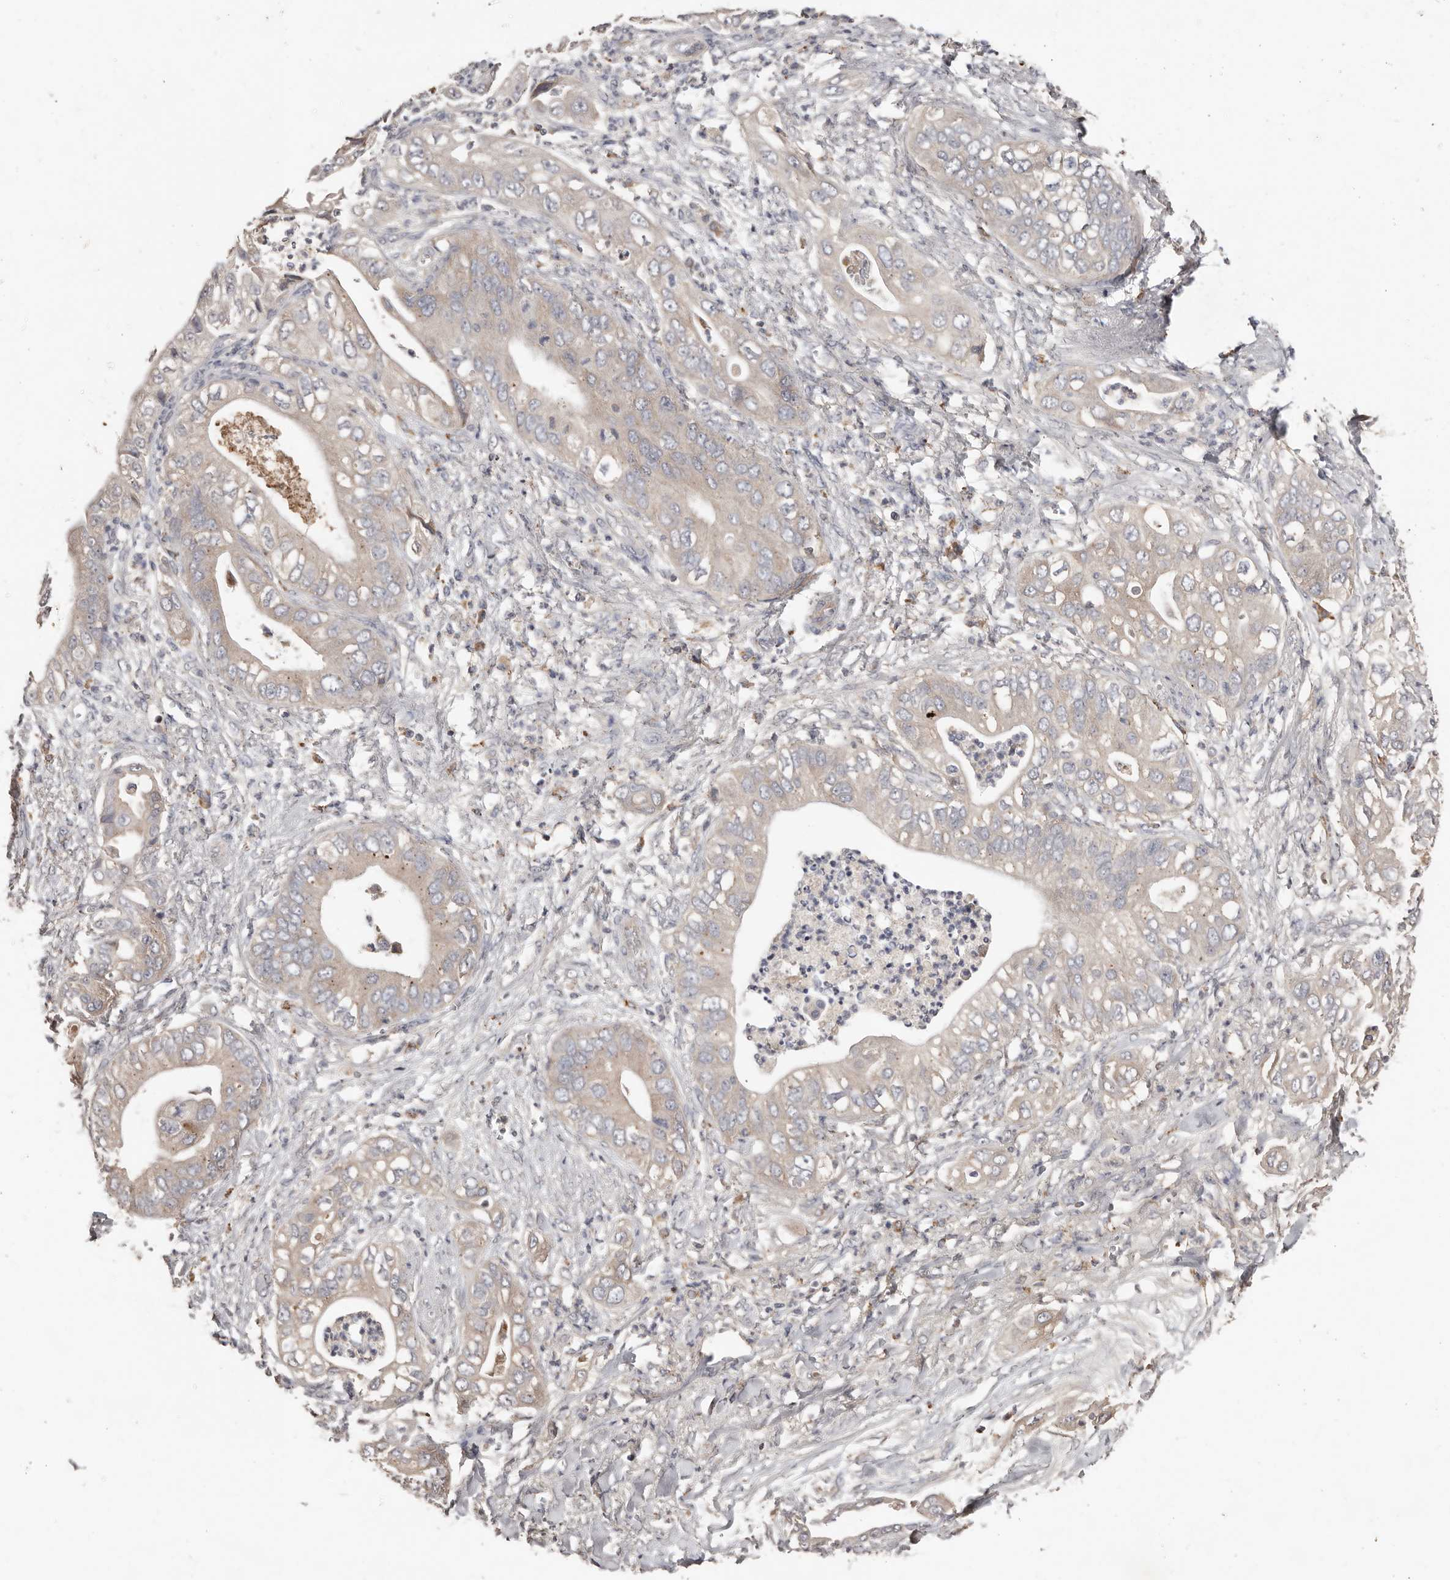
{"staining": {"intensity": "weak", "quantity": "25%-75%", "location": "cytoplasmic/membranous"}, "tissue": "pancreatic cancer", "cell_type": "Tumor cells", "image_type": "cancer", "snomed": [{"axis": "morphology", "description": "Adenocarcinoma, NOS"}, {"axis": "topography", "description": "Pancreas"}], "caption": "Immunohistochemistry (IHC) (DAB) staining of human pancreatic cancer (adenocarcinoma) demonstrates weak cytoplasmic/membranous protein expression in about 25%-75% of tumor cells.", "gene": "SLC39A2", "patient": {"sex": "female", "age": 78}}